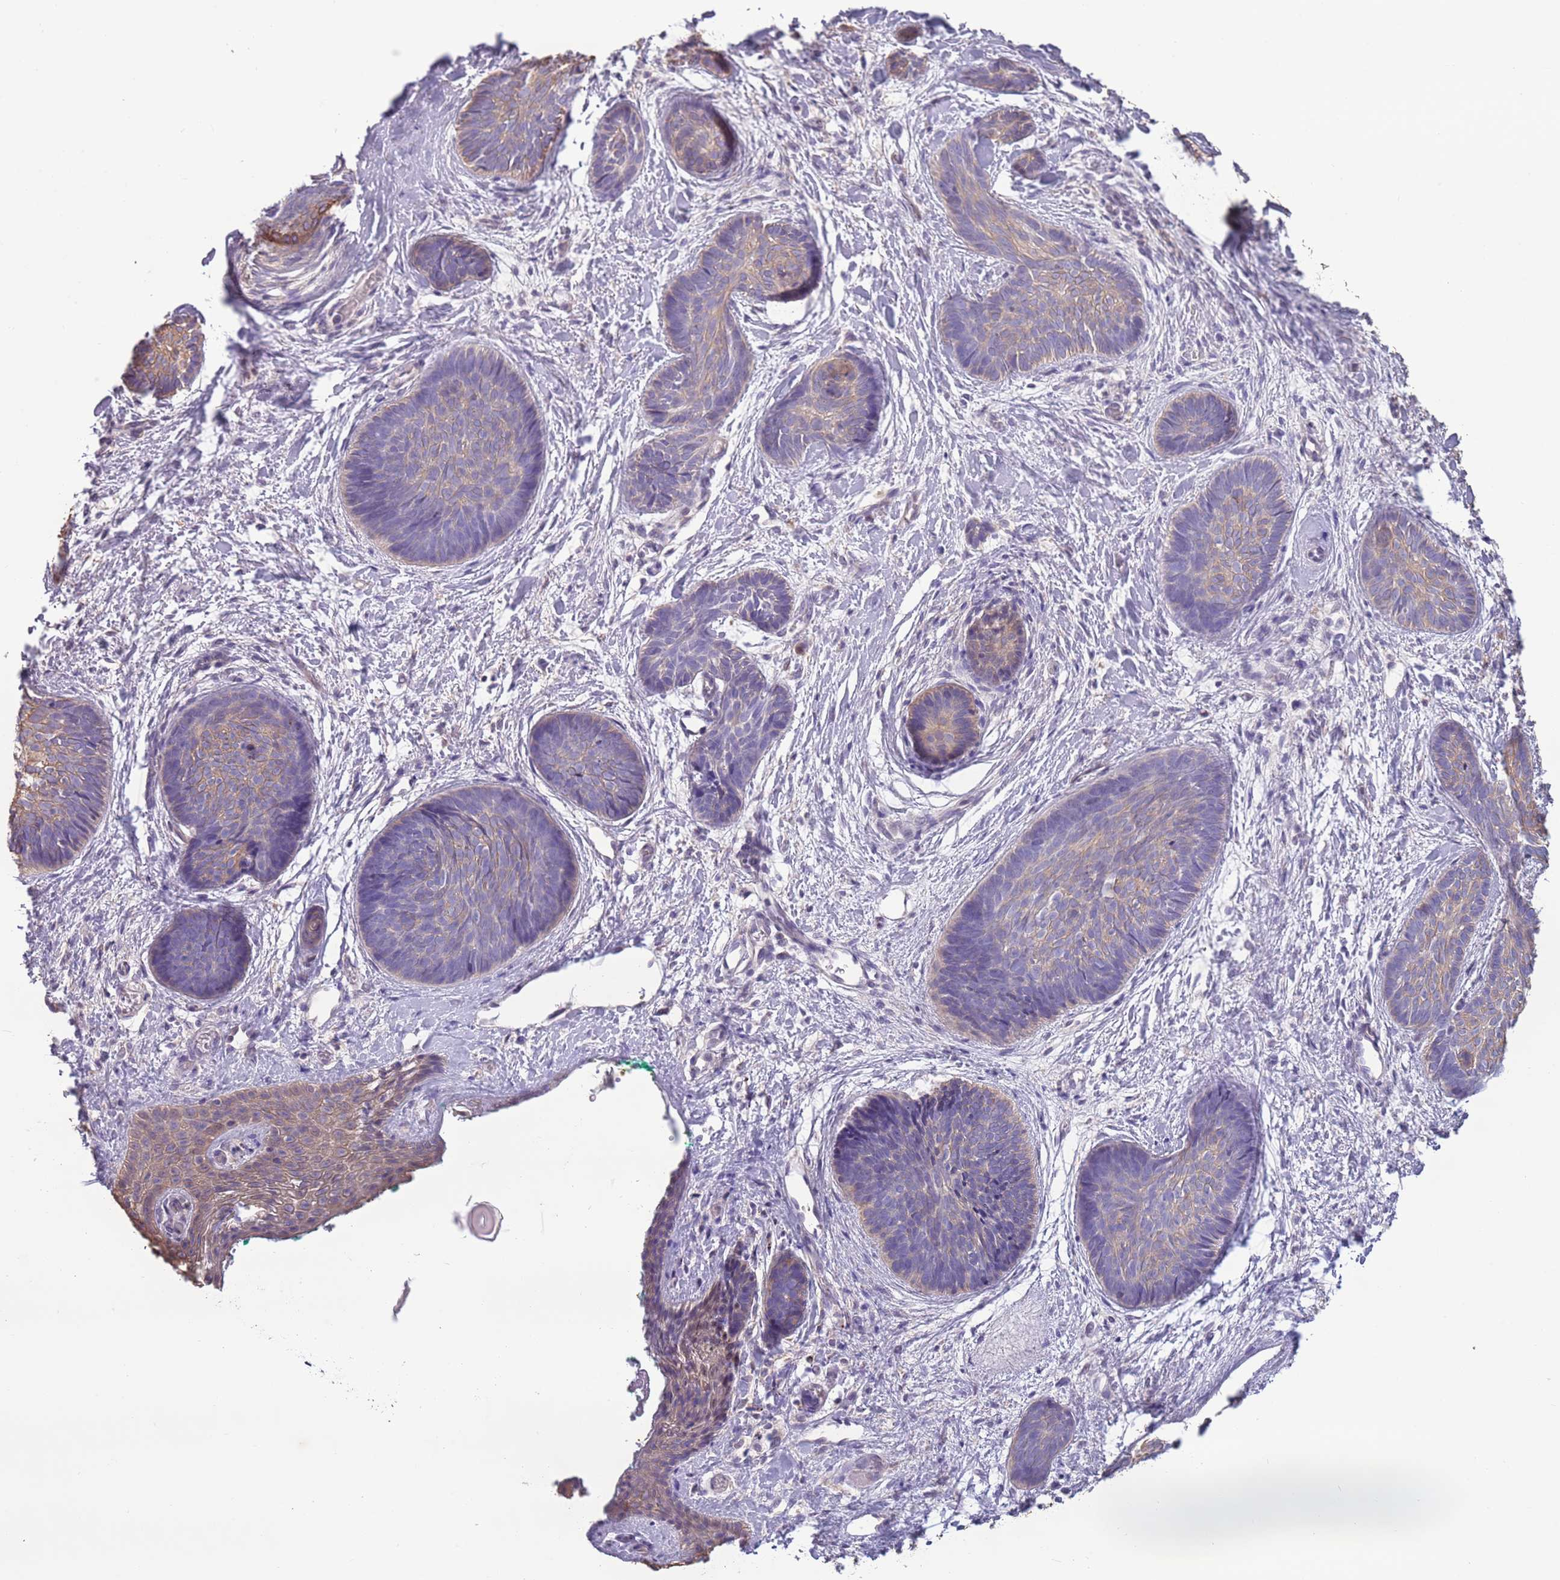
{"staining": {"intensity": "weak", "quantity": "<25%", "location": "cytoplasmic/membranous"}, "tissue": "skin cancer", "cell_type": "Tumor cells", "image_type": "cancer", "snomed": [{"axis": "morphology", "description": "Basal cell carcinoma"}, {"axis": "topography", "description": "Skin"}], "caption": "Tumor cells are negative for protein expression in human skin basal cell carcinoma.", "gene": "CAPN9", "patient": {"sex": "female", "age": 81}}